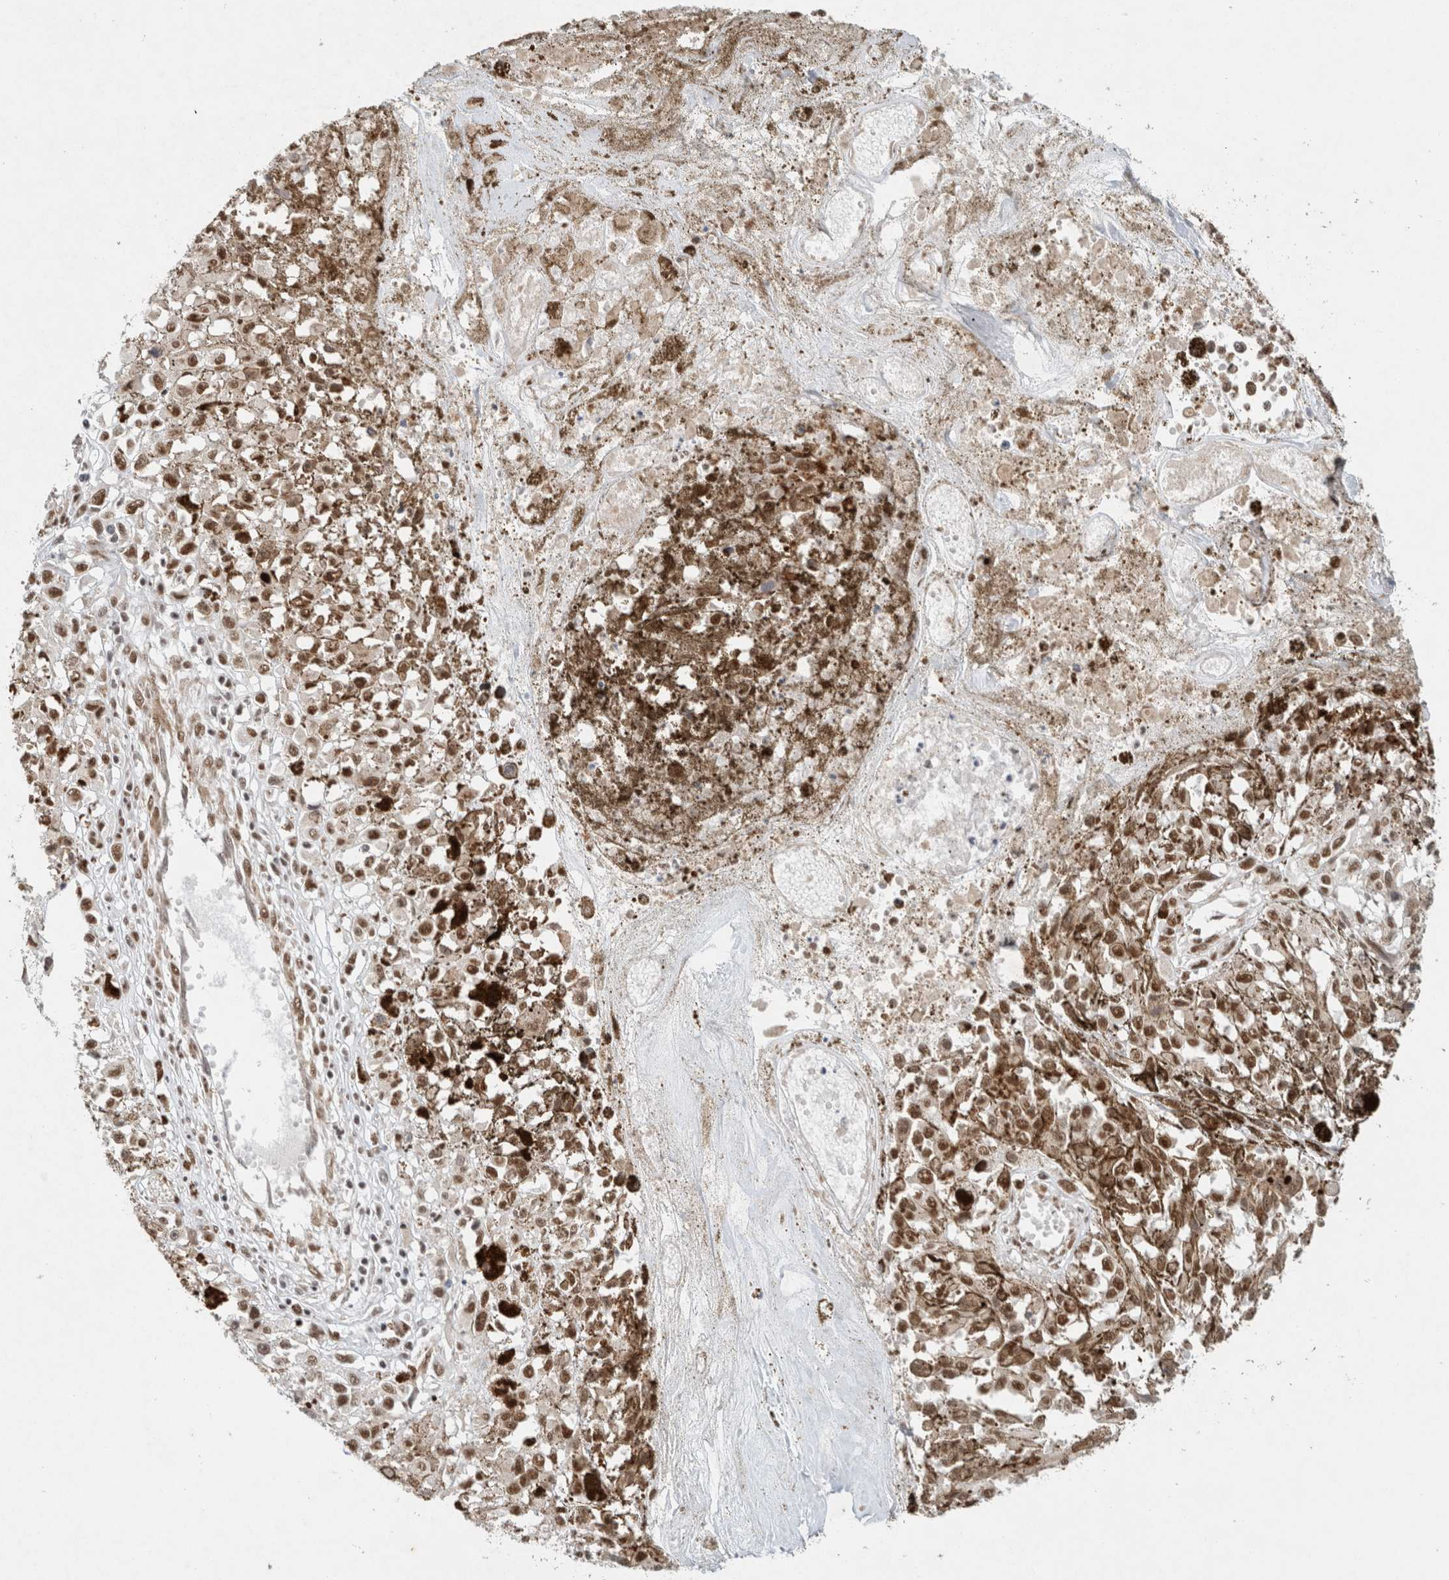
{"staining": {"intensity": "moderate", "quantity": ">75%", "location": "nuclear"}, "tissue": "melanoma", "cell_type": "Tumor cells", "image_type": "cancer", "snomed": [{"axis": "morphology", "description": "Malignant melanoma, Metastatic site"}, {"axis": "topography", "description": "Lymph node"}], "caption": "Immunohistochemical staining of malignant melanoma (metastatic site) exhibits moderate nuclear protein positivity in approximately >75% of tumor cells. (DAB (3,3'-diaminobenzidine) = brown stain, brightfield microscopy at high magnification).", "gene": "DDX42", "patient": {"sex": "male", "age": 59}}